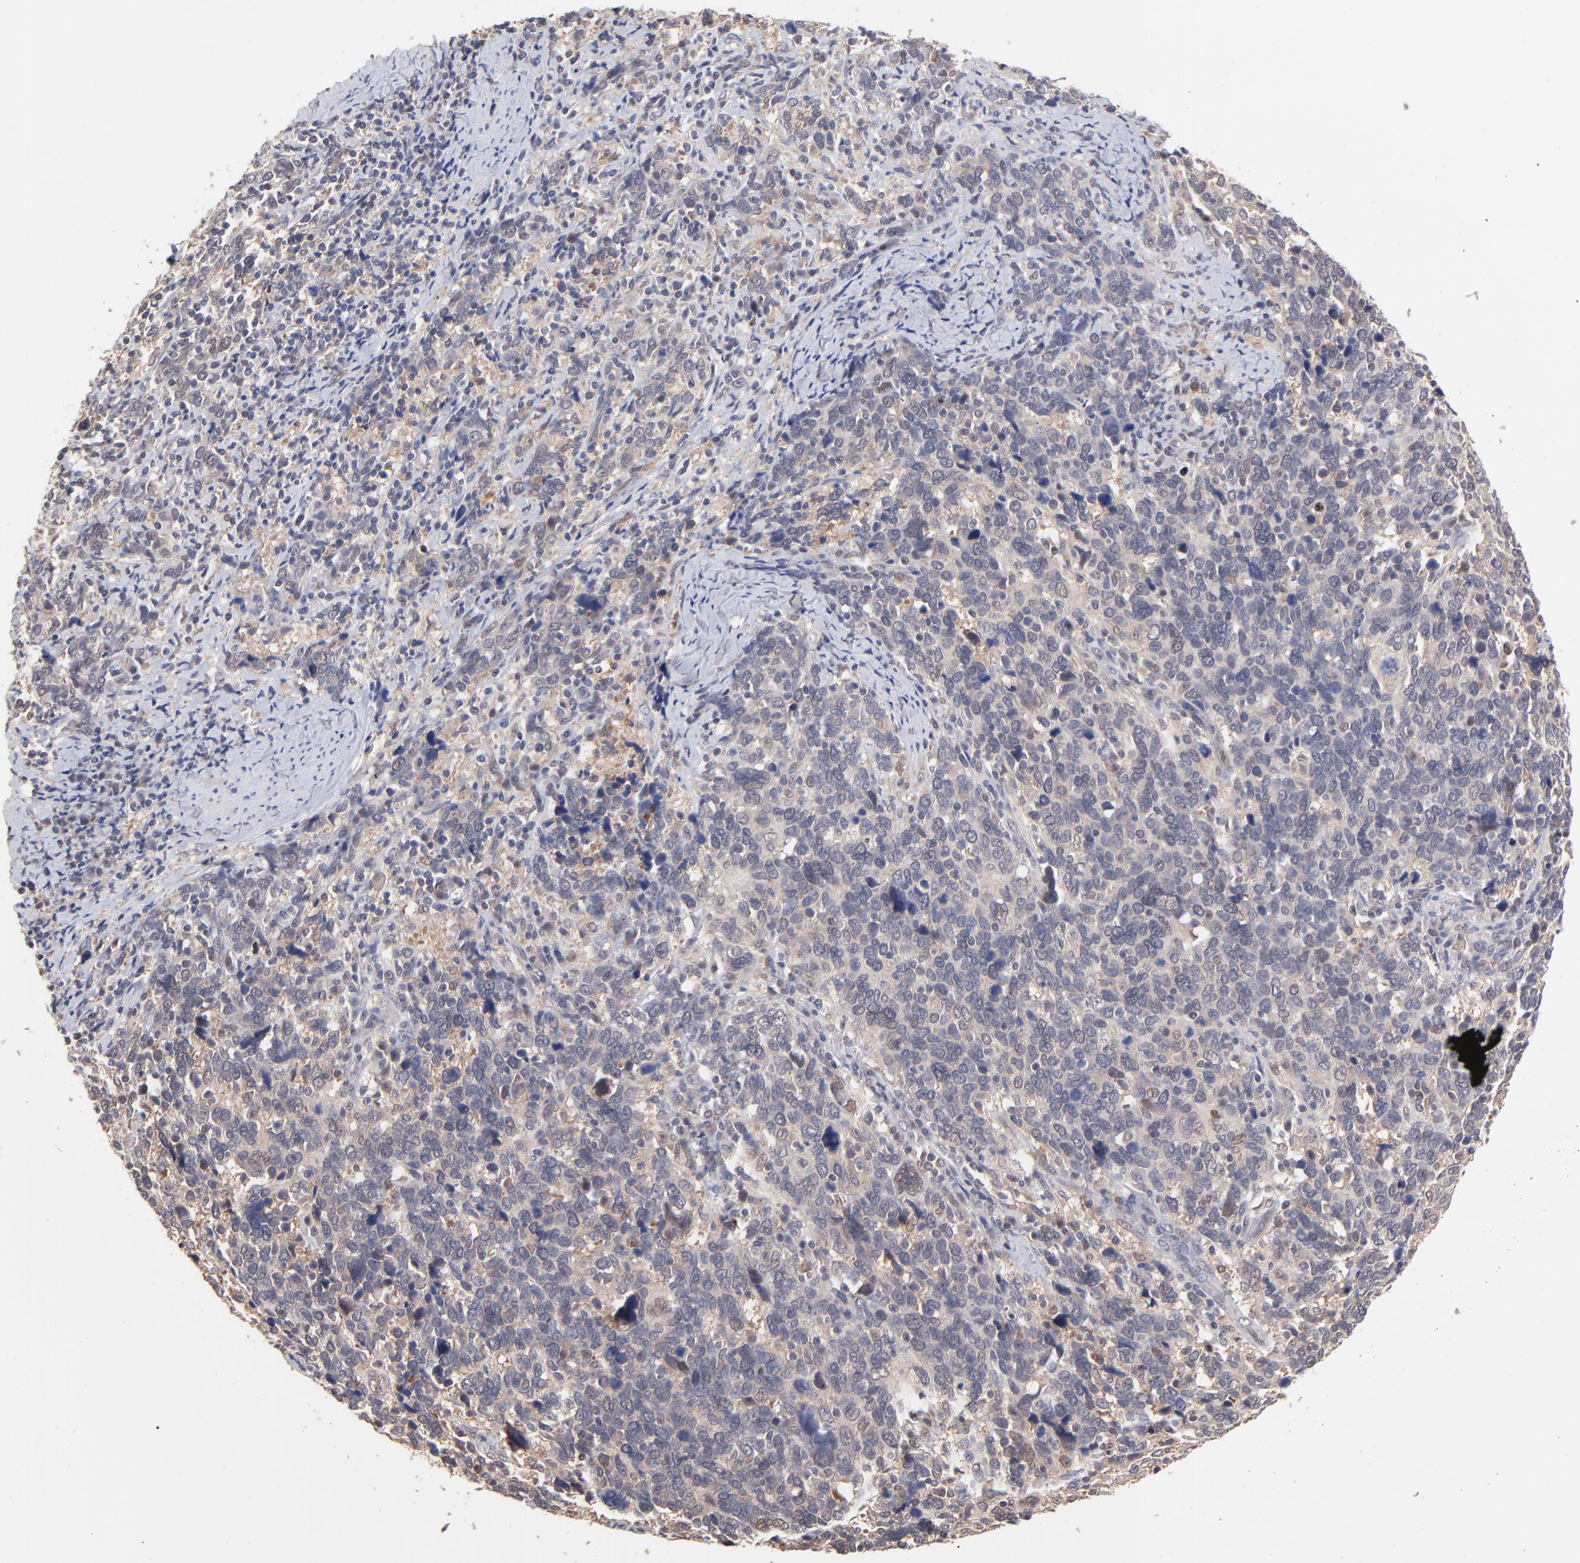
{"staining": {"intensity": "weak", "quantity": ">75%", "location": "cytoplasmic/membranous"}, "tissue": "cervical cancer", "cell_type": "Tumor cells", "image_type": "cancer", "snomed": [{"axis": "morphology", "description": "Squamous cell carcinoma, NOS"}, {"axis": "topography", "description": "Cervix"}], "caption": "A brown stain highlights weak cytoplasmic/membranous staining of a protein in squamous cell carcinoma (cervical) tumor cells. (DAB (3,3'-diaminobenzidine) IHC, brown staining for protein, blue staining for nuclei).", "gene": "PSMD14", "patient": {"sex": "female", "age": 41}}